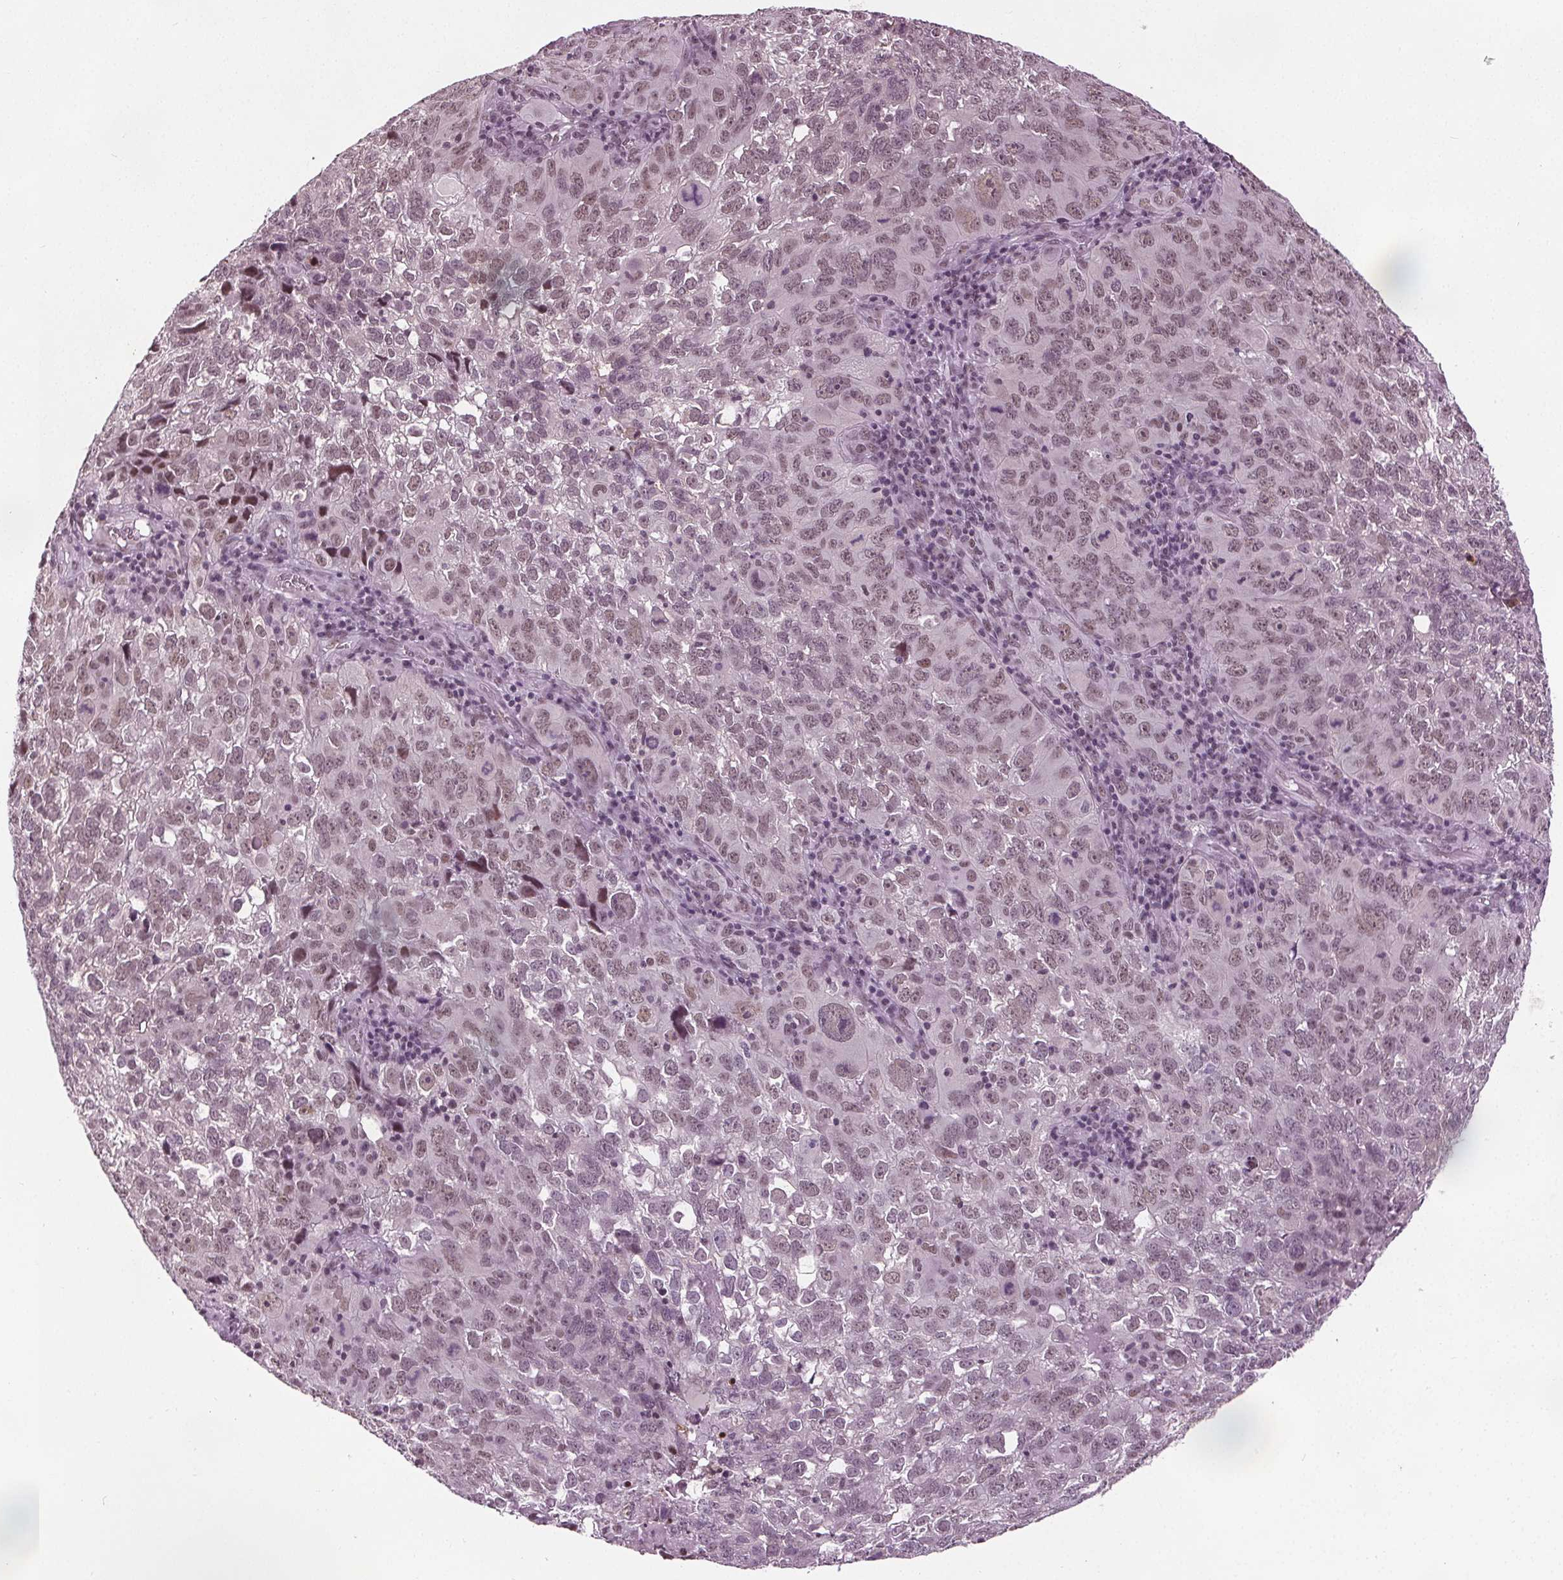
{"staining": {"intensity": "weak", "quantity": ">75%", "location": "nuclear"}, "tissue": "cervical cancer", "cell_type": "Tumor cells", "image_type": "cancer", "snomed": [{"axis": "morphology", "description": "Squamous cell carcinoma, NOS"}, {"axis": "topography", "description": "Cervix"}], "caption": "An immunohistochemistry photomicrograph of tumor tissue is shown. Protein staining in brown highlights weak nuclear positivity in cervical squamous cell carcinoma within tumor cells. The staining is performed using DAB brown chromogen to label protein expression. The nuclei are counter-stained blue using hematoxylin.", "gene": "IWS1", "patient": {"sex": "female", "age": 55}}